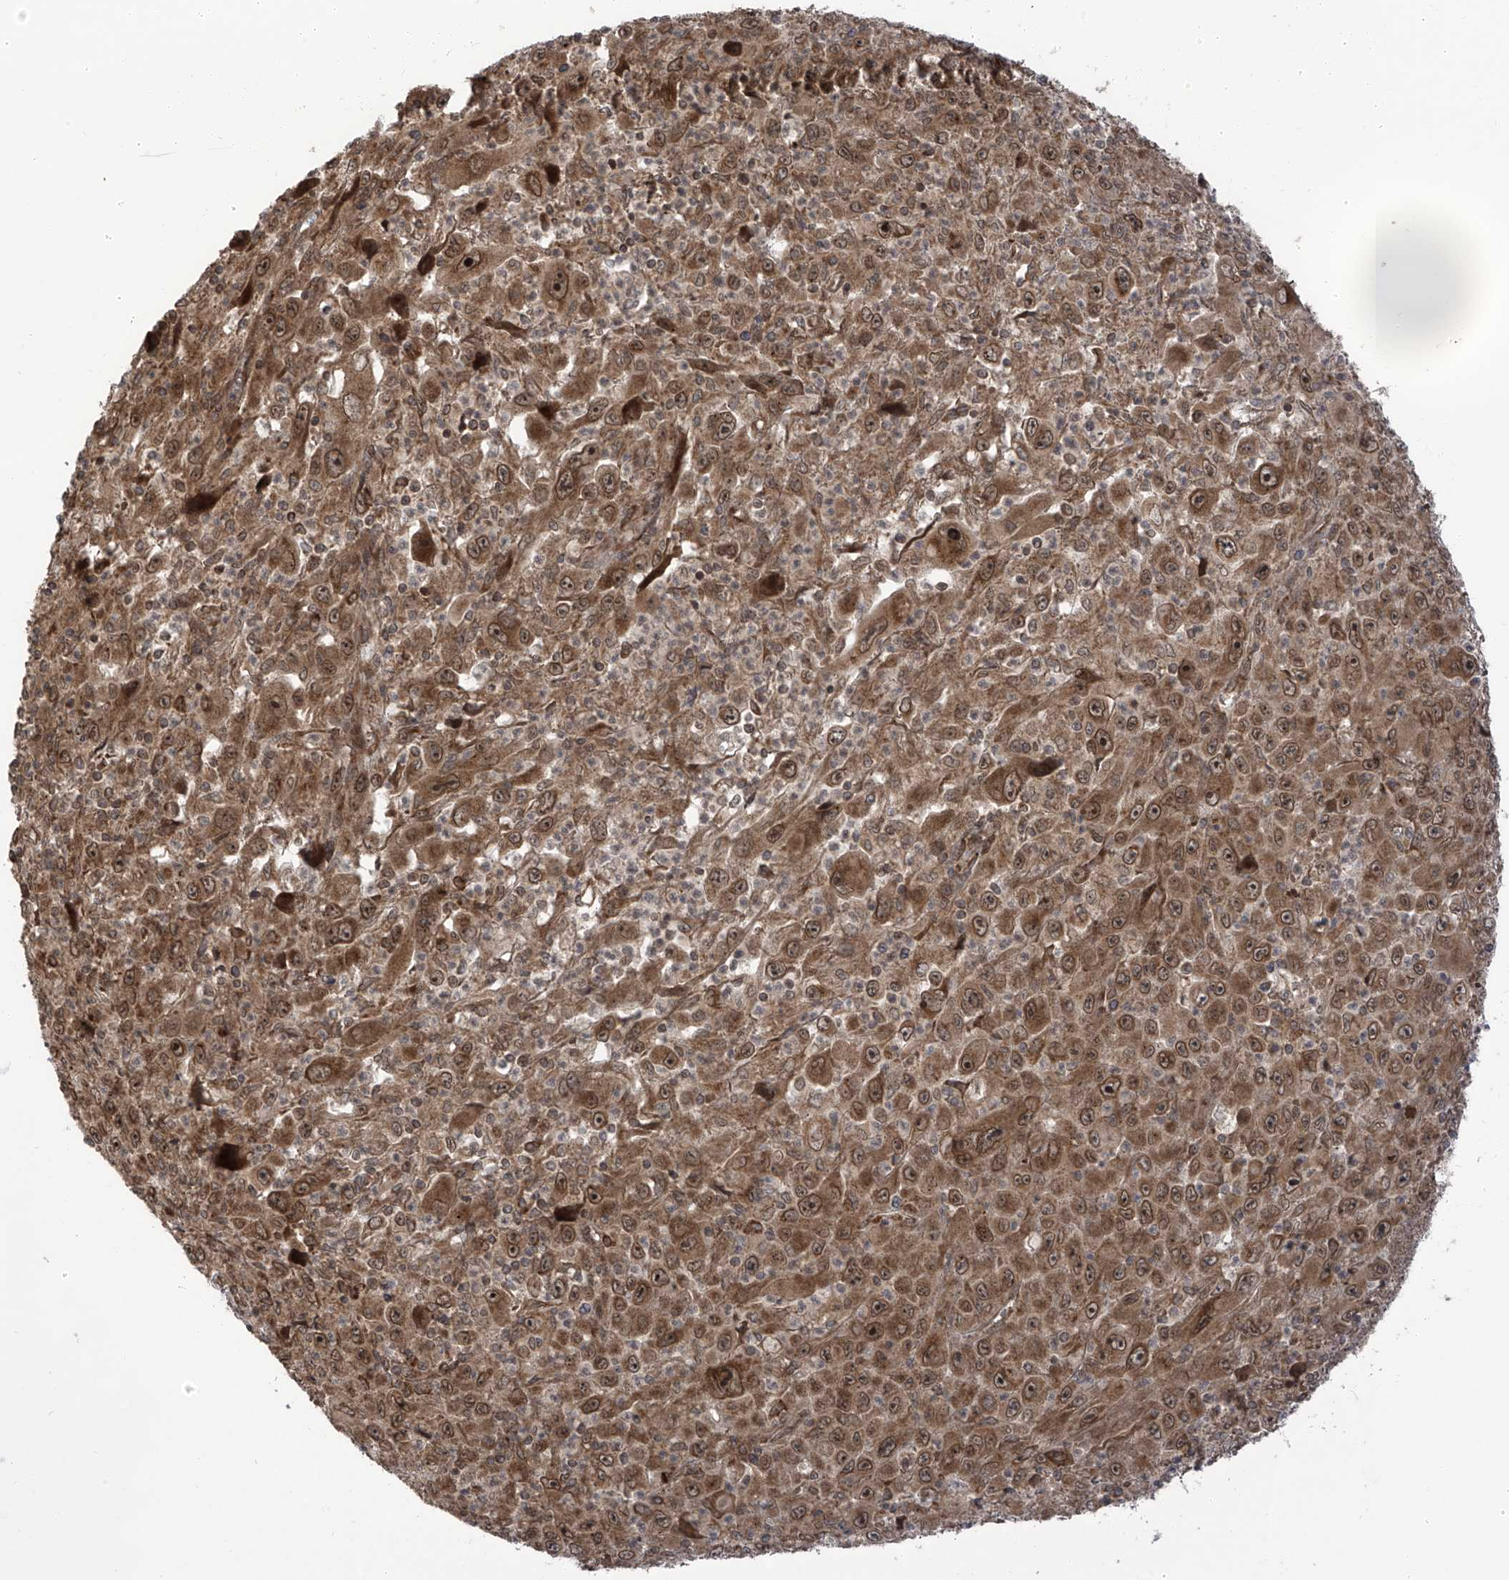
{"staining": {"intensity": "moderate", "quantity": ">75%", "location": "cytoplasmic/membranous,nuclear"}, "tissue": "melanoma", "cell_type": "Tumor cells", "image_type": "cancer", "snomed": [{"axis": "morphology", "description": "Malignant melanoma, Metastatic site"}, {"axis": "topography", "description": "Skin"}], "caption": "Human melanoma stained for a protein (brown) exhibits moderate cytoplasmic/membranous and nuclear positive staining in approximately >75% of tumor cells.", "gene": "TRIM67", "patient": {"sex": "female", "age": 56}}